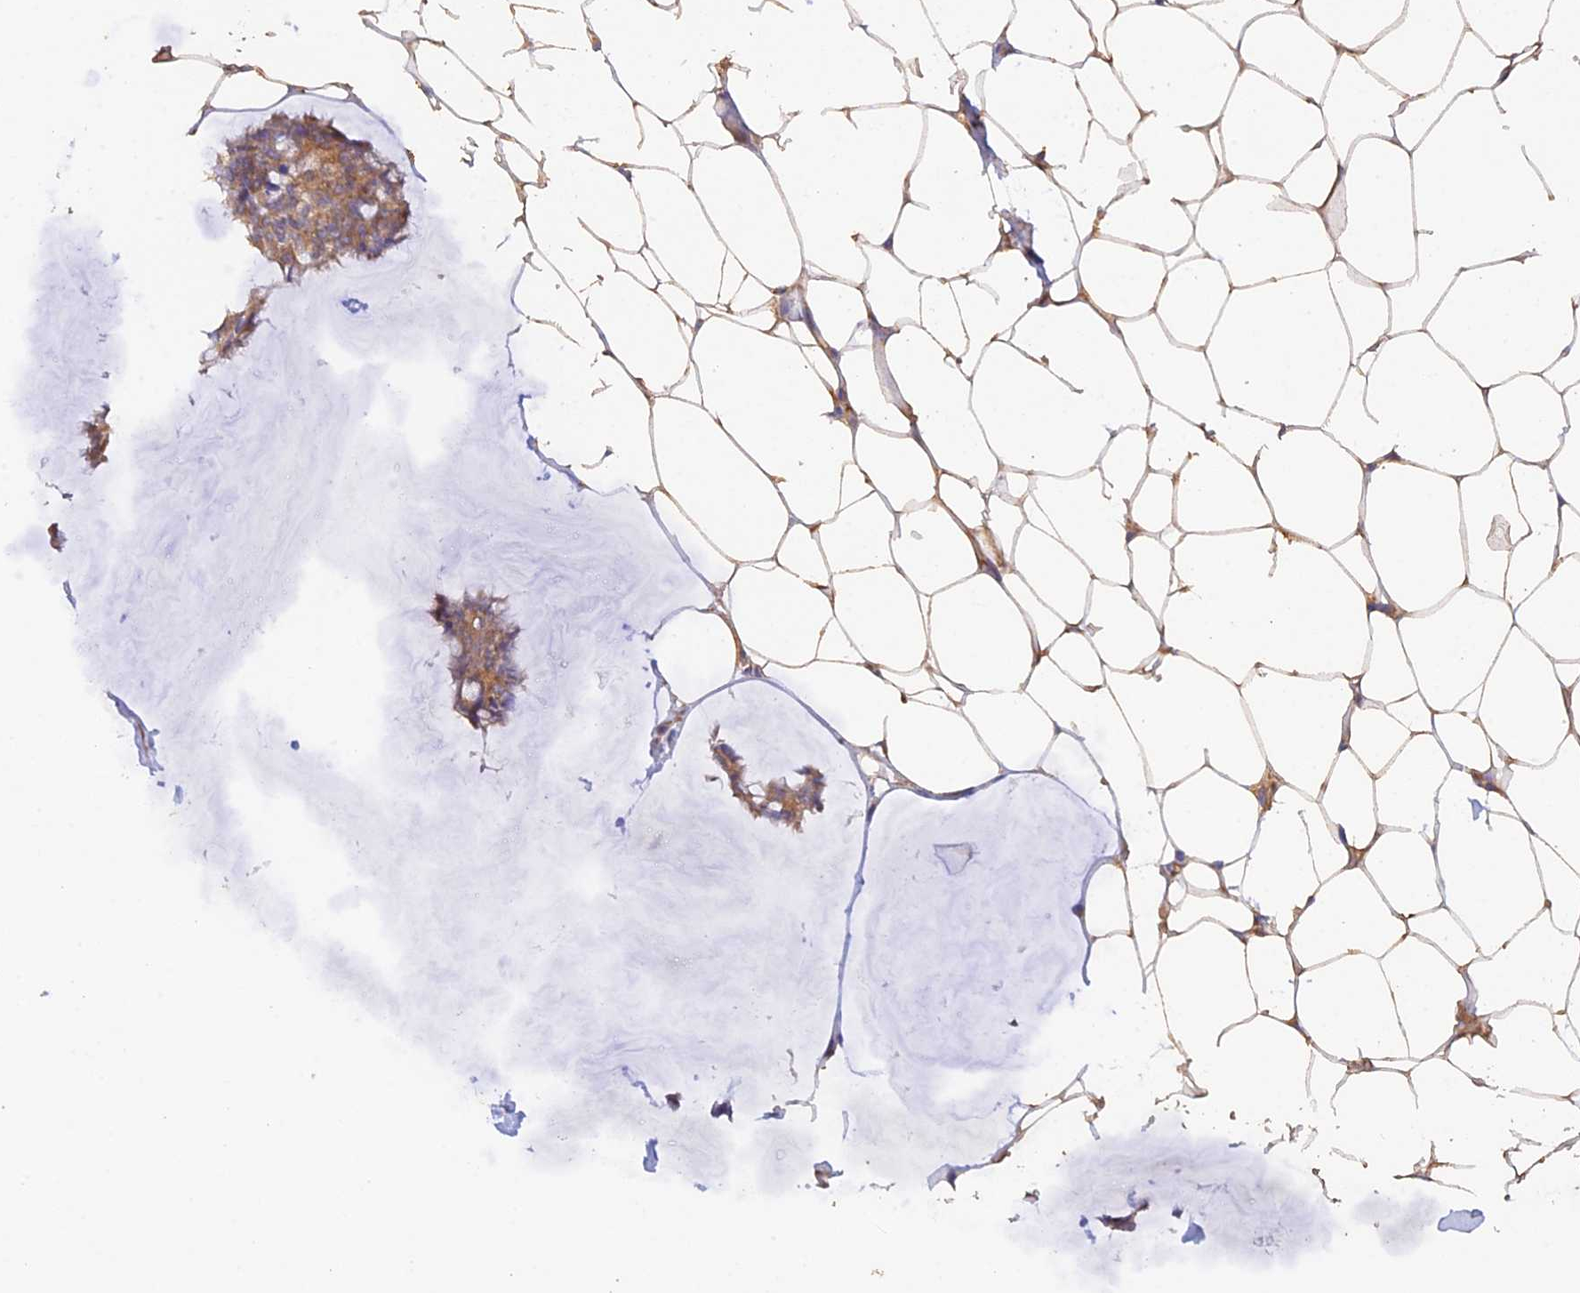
{"staining": {"intensity": "moderate", "quantity": ">75%", "location": "cytoplasmic/membranous"}, "tissue": "breast cancer", "cell_type": "Tumor cells", "image_type": "cancer", "snomed": [{"axis": "morphology", "description": "Duct carcinoma"}, {"axis": "topography", "description": "Breast"}], "caption": "Tumor cells reveal medium levels of moderate cytoplasmic/membranous positivity in approximately >75% of cells in human breast cancer.", "gene": "MYO9A", "patient": {"sex": "female", "age": 93}}